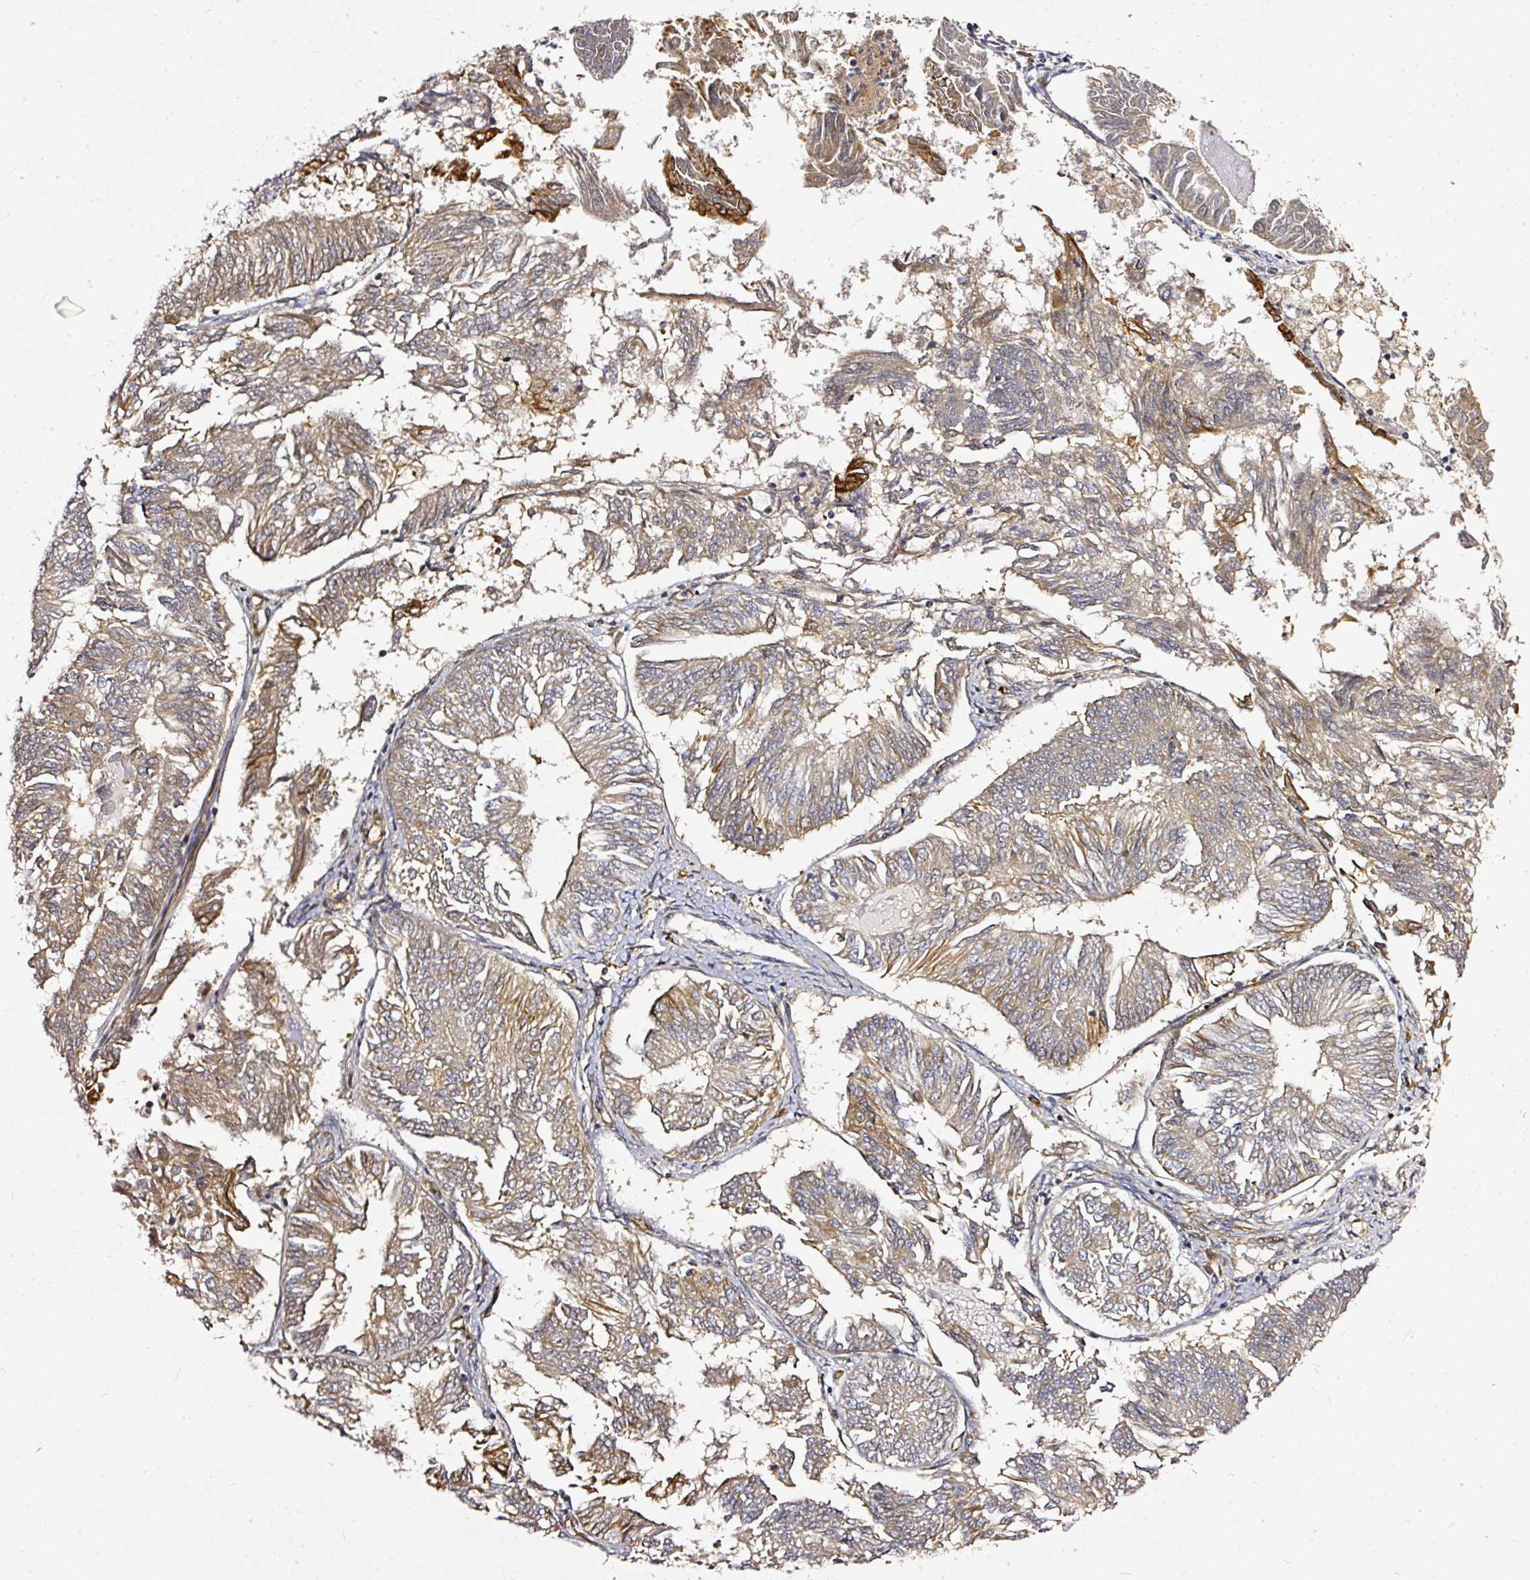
{"staining": {"intensity": "strong", "quantity": "<25%", "location": "cytoplasmic/membranous"}, "tissue": "endometrial cancer", "cell_type": "Tumor cells", "image_type": "cancer", "snomed": [{"axis": "morphology", "description": "Adenocarcinoma, NOS"}, {"axis": "topography", "description": "Endometrium"}], "caption": "Protein staining of endometrial cancer (adenocarcinoma) tissue displays strong cytoplasmic/membranous expression in approximately <25% of tumor cells. (Brightfield microscopy of DAB IHC at high magnification).", "gene": "MIF4GD", "patient": {"sex": "female", "age": 58}}